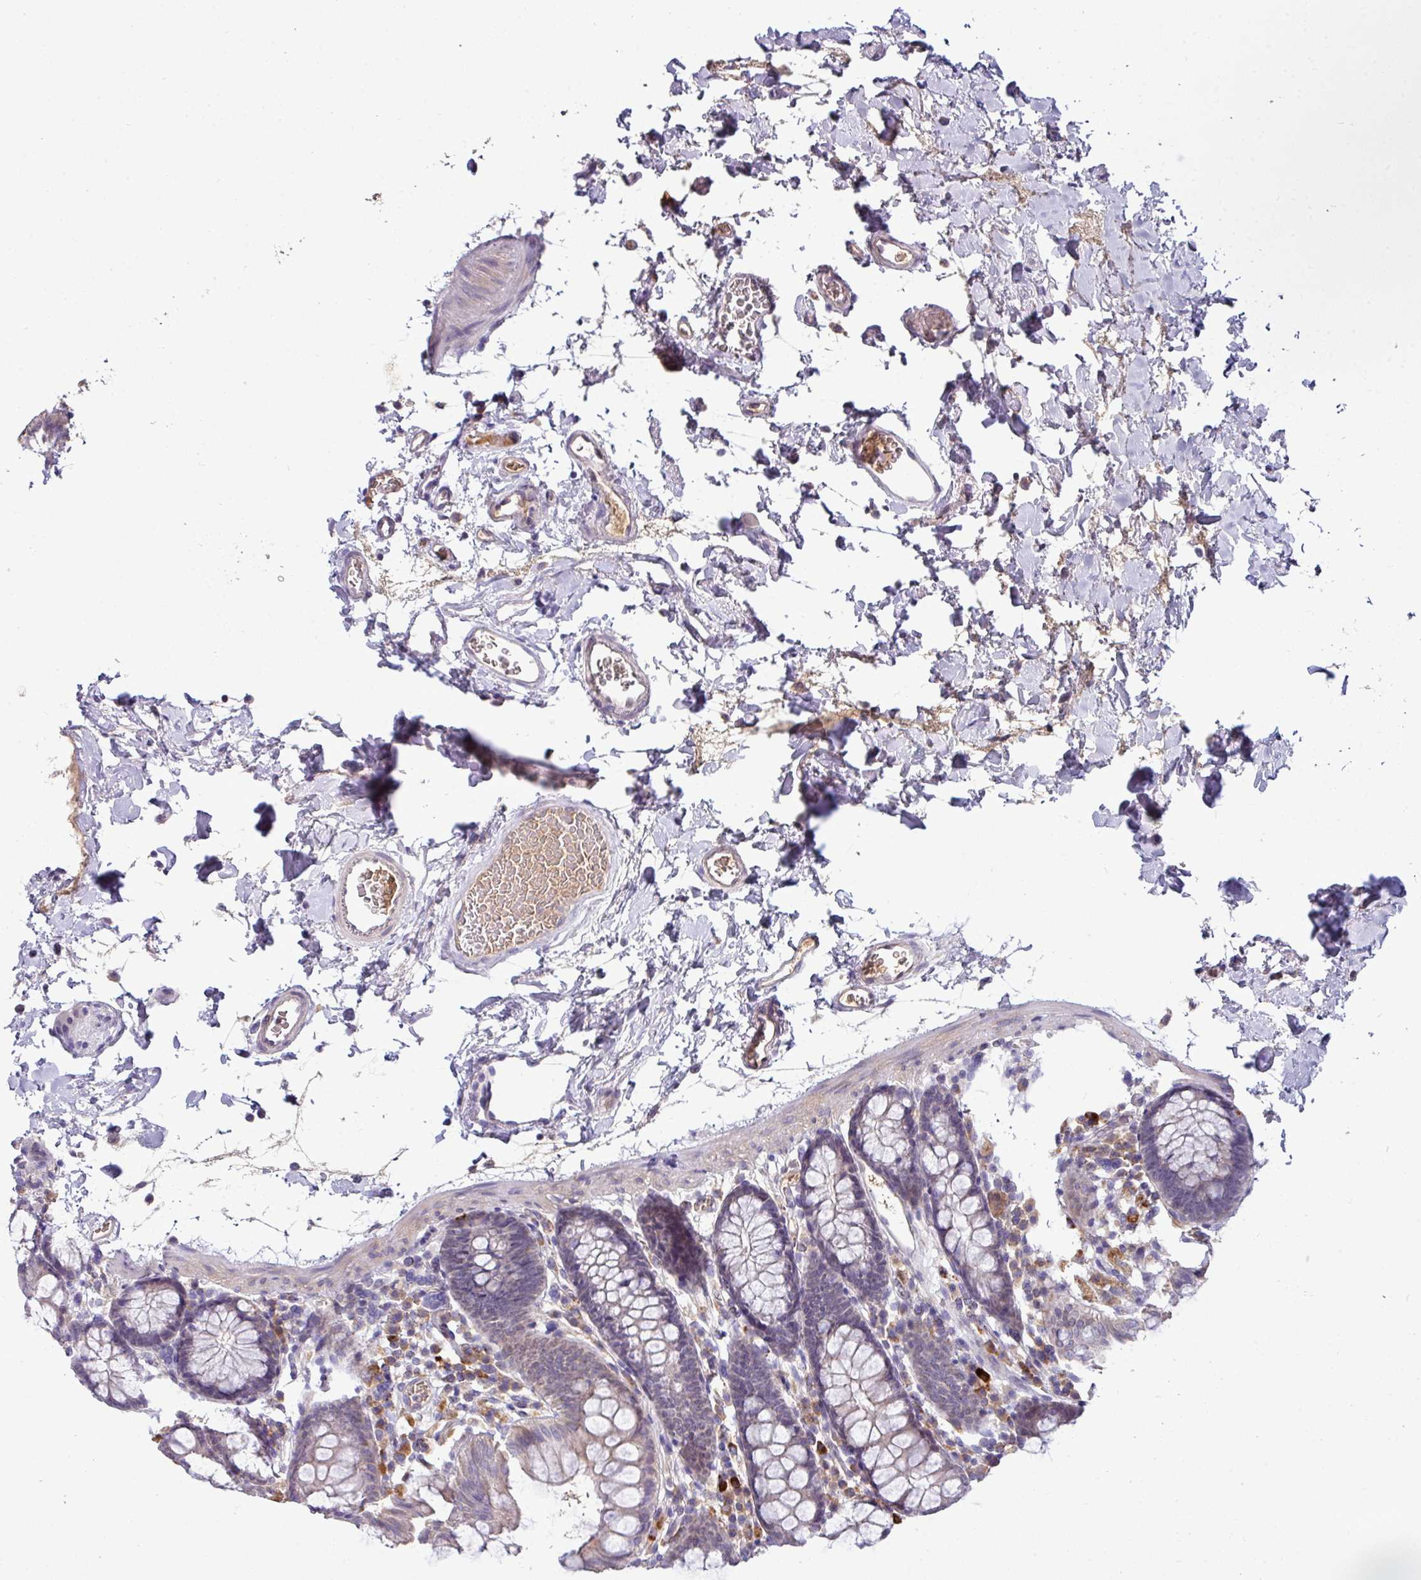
{"staining": {"intensity": "weak", "quantity": "25%-75%", "location": "cytoplasmic/membranous"}, "tissue": "colon", "cell_type": "Endothelial cells", "image_type": "normal", "snomed": [{"axis": "morphology", "description": "Normal tissue, NOS"}, {"axis": "topography", "description": "Colon"}], "caption": "Unremarkable colon was stained to show a protein in brown. There is low levels of weak cytoplasmic/membranous expression in approximately 25%-75% of endothelial cells. Using DAB (brown) and hematoxylin (blue) stains, captured at high magnification using brightfield microscopy.", "gene": "SLAMF6", "patient": {"sex": "male", "age": 75}}